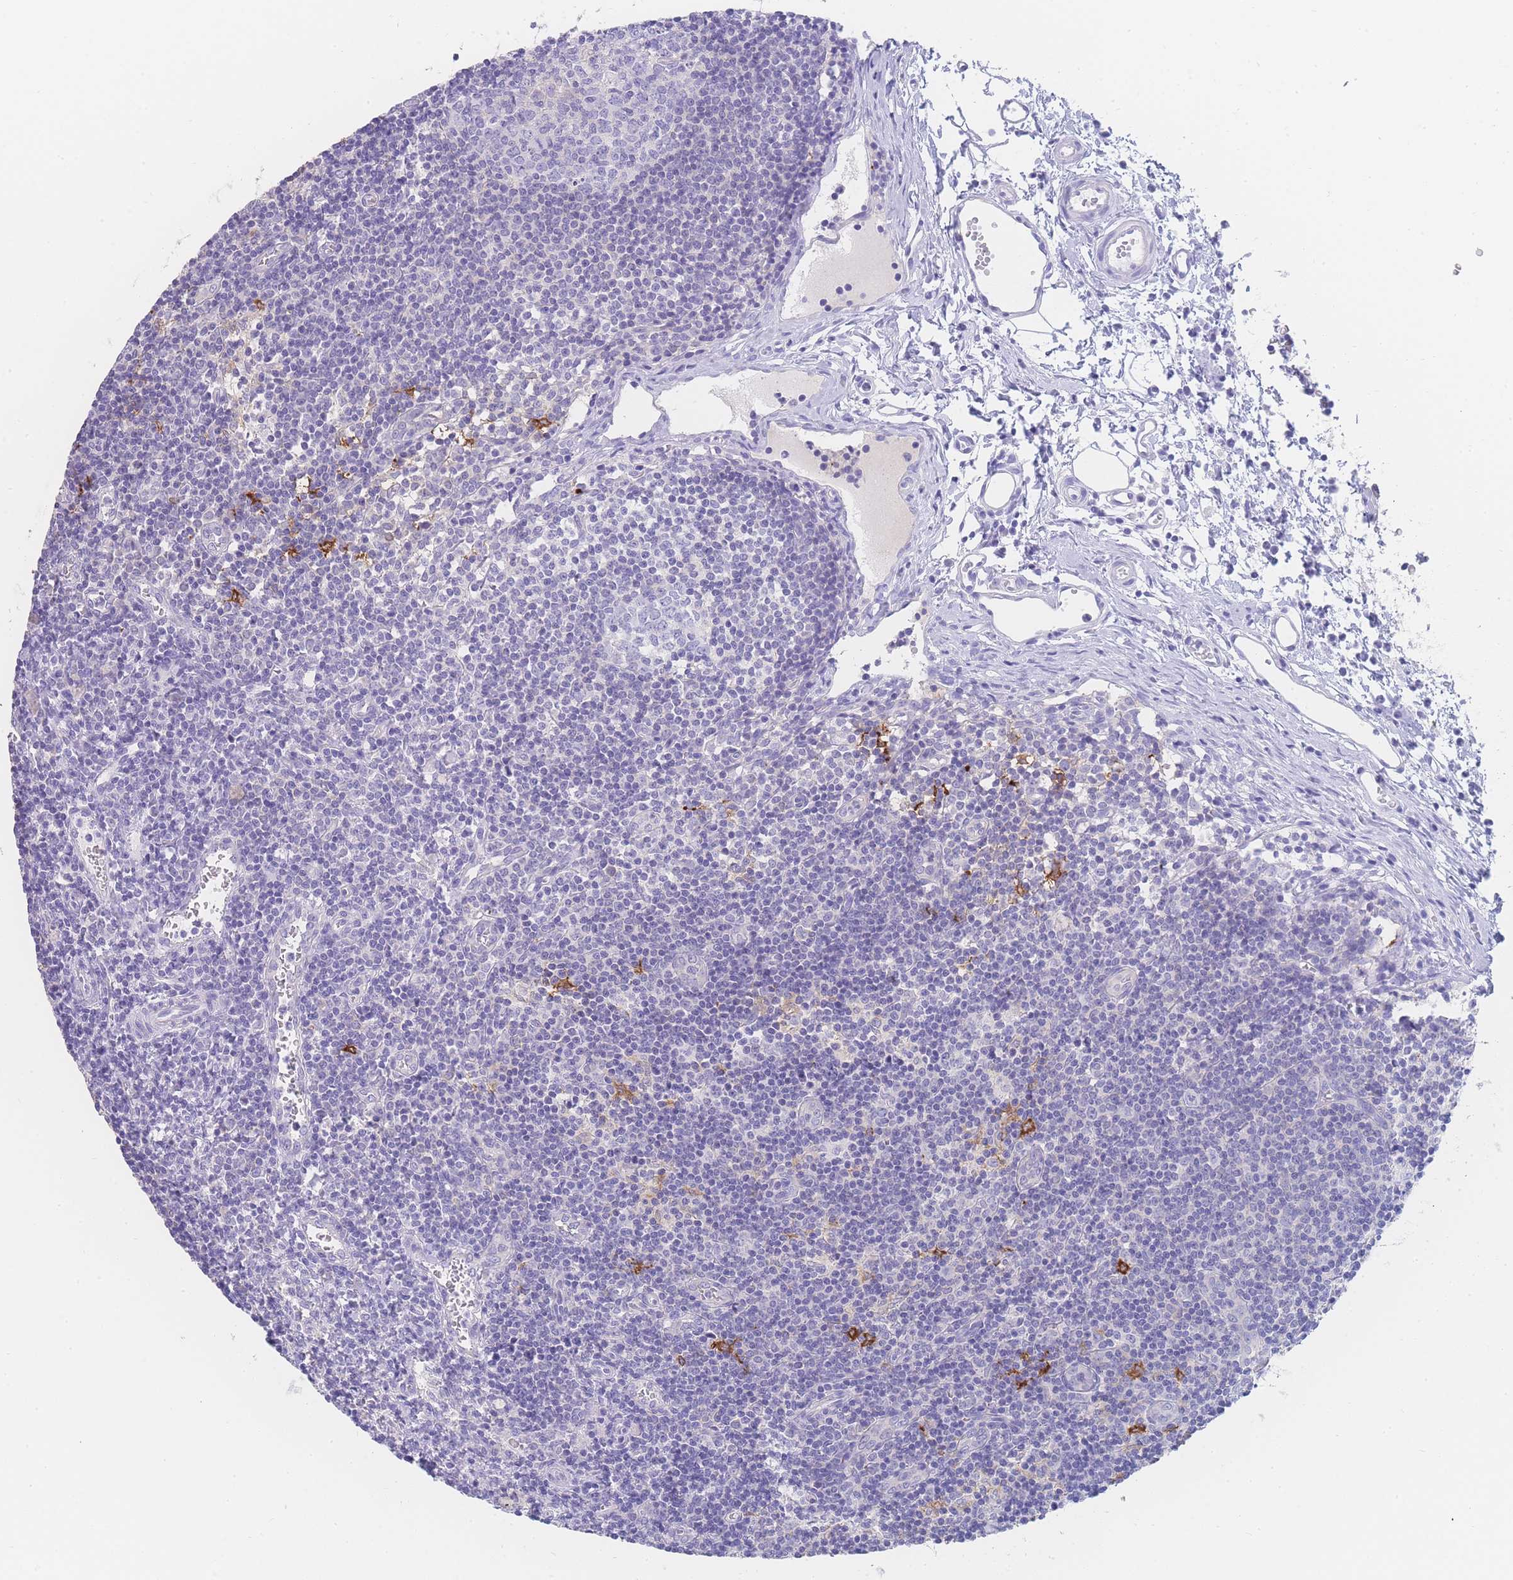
{"staining": {"intensity": "negative", "quantity": "none", "location": "none"}, "tissue": "lymph node", "cell_type": "Germinal center cells", "image_type": "normal", "snomed": [{"axis": "morphology", "description": "Normal tissue, NOS"}, {"axis": "topography", "description": "Lymph node"}], "caption": "Germinal center cells show no significant protein staining in normal lymph node.", "gene": "LZTFL1", "patient": {"sex": "female", "age": 37}}